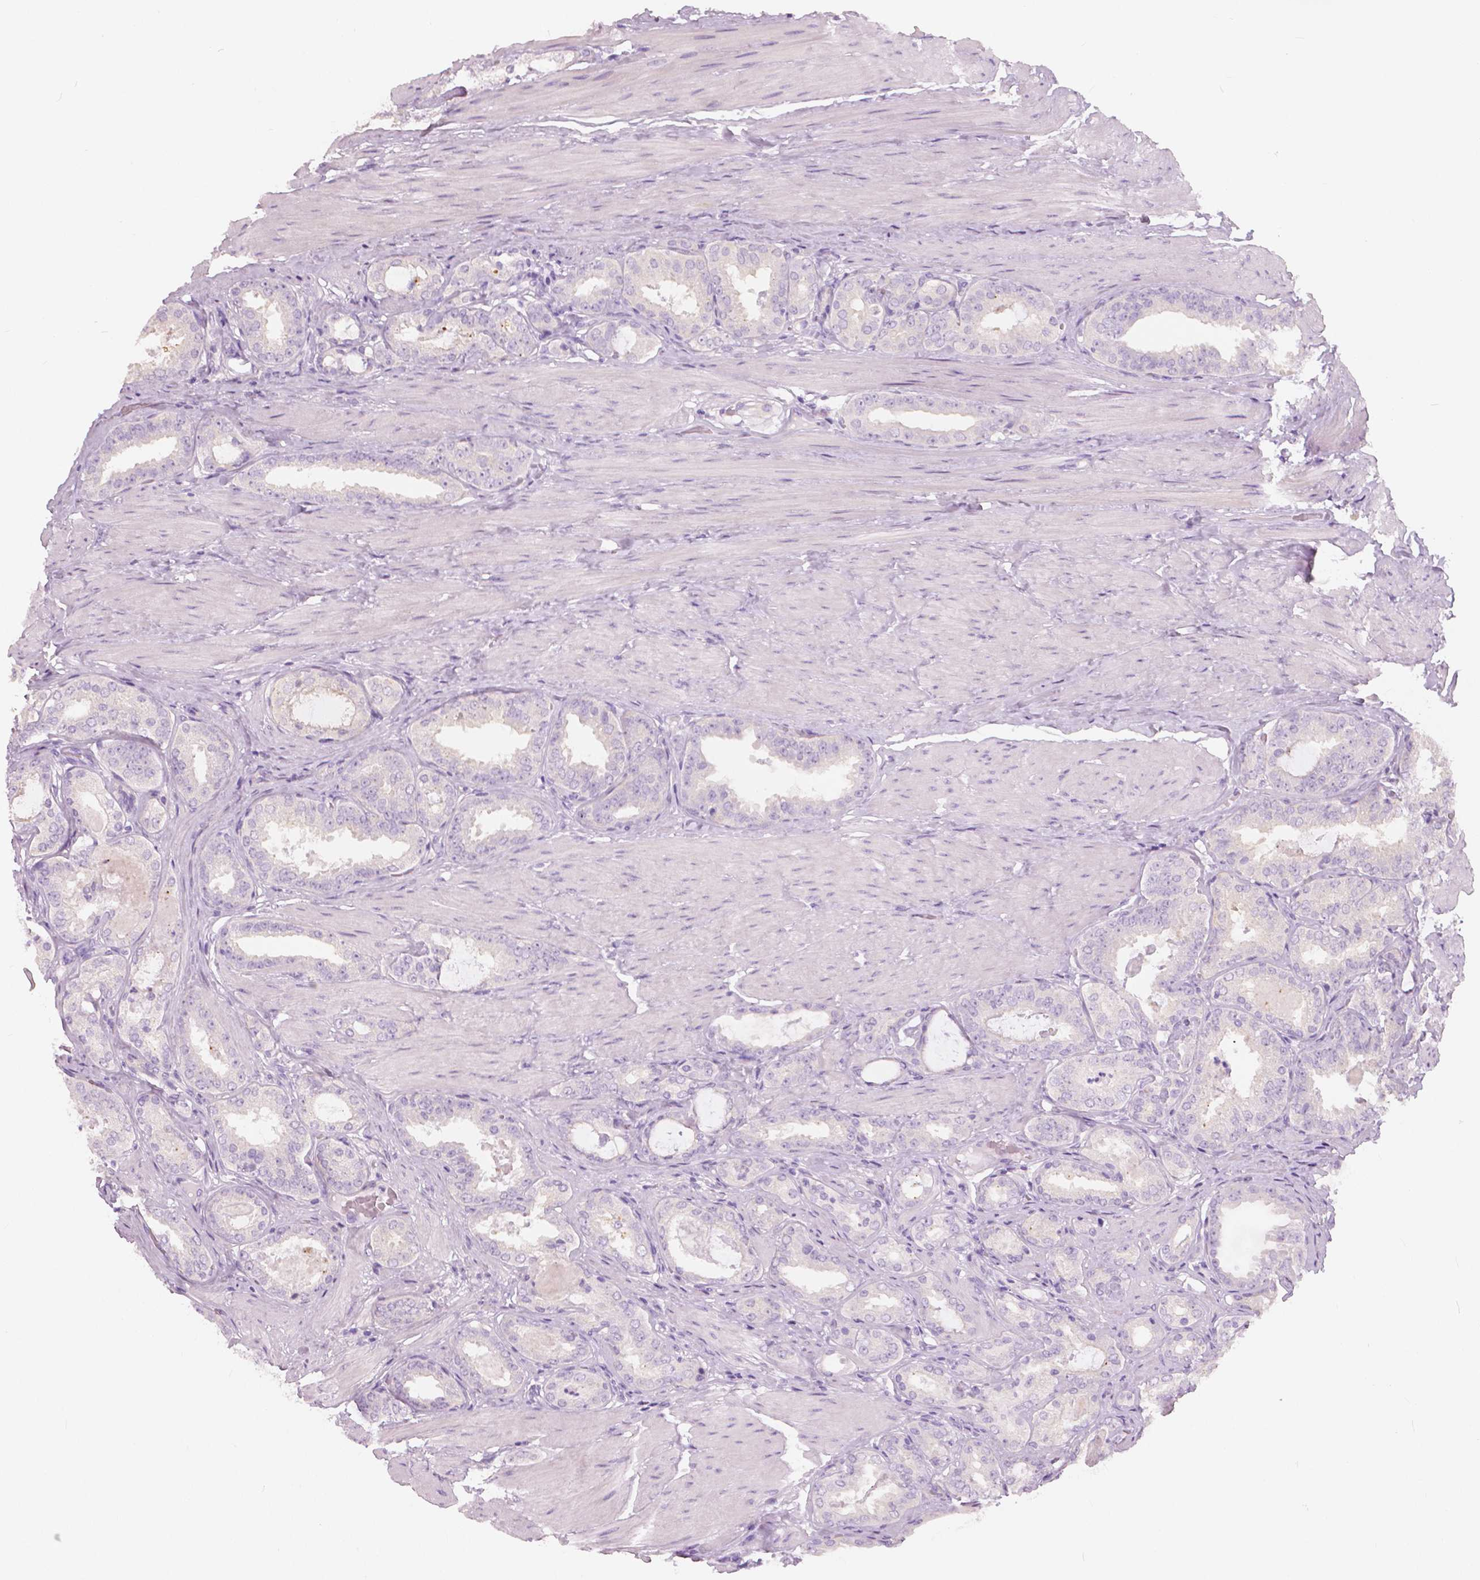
{"staining": {"intensity": "negative", "quantity": "none", "location": "none"}, "tissue": "prostate cancer", "cell_type": "Tumor cells", "image_type": "cancer", "snomed": [{"axis": "morphology", "description": "Adenocarcinoma, High grade"}, {"axis": "topography", "description": "Prostate"}], "caption": "Immunohistochemical staining of prostate adenocarcinoma (high-grade) displays no significant staining in tumor cells.", "gene": "A4GNT", "patient": {"sex": "male", "age": 63}}